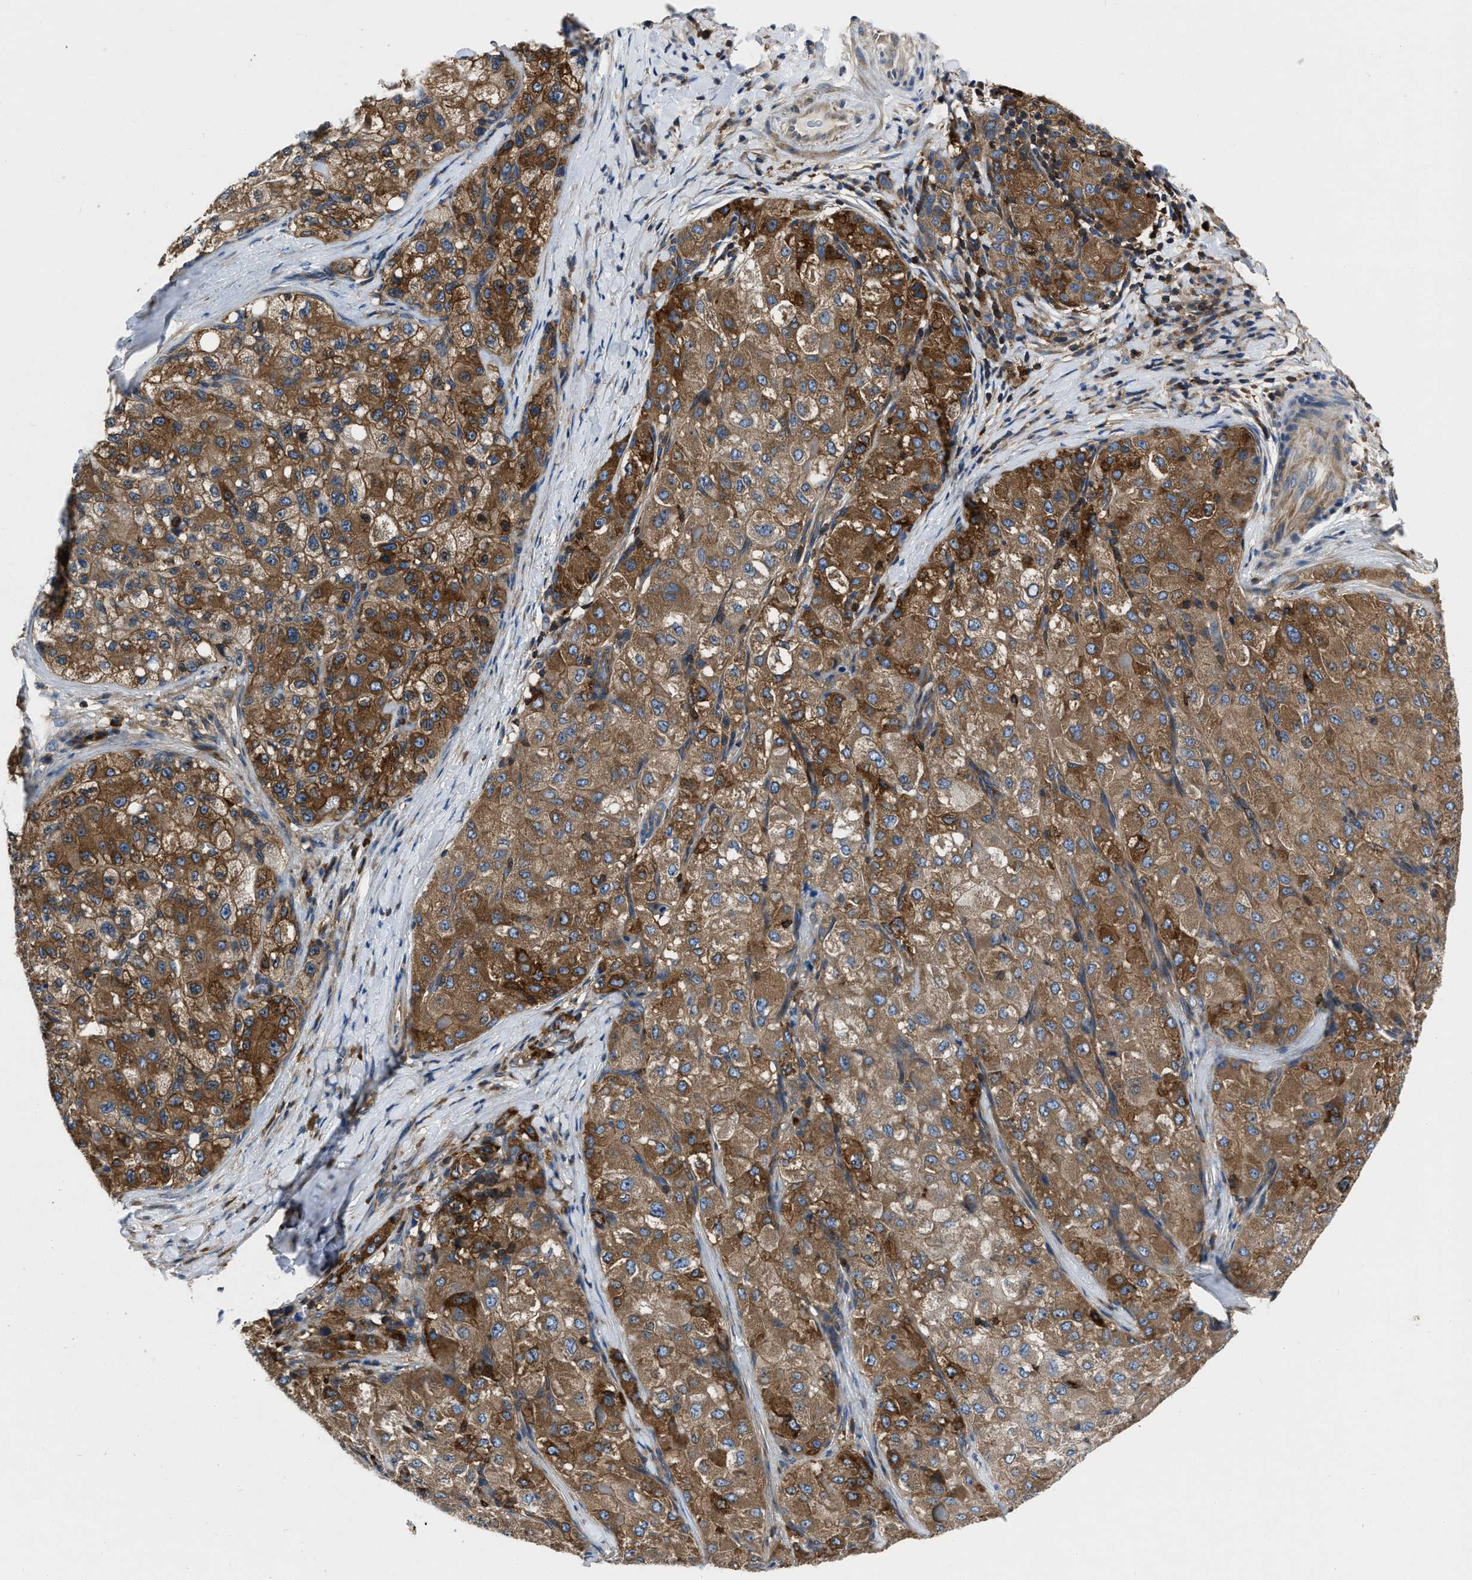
{"staining": {"intensity": "moderate", "quantity": ">75%", "location": "cytoplasmic/membranous"}, "tissue": "liver cancer", "cell_type": "Tumor cells", "image_type": "cancer", "snomed": [{"axis": "morphology", "description": "Carcinoma, Hepatocellular, NOS"}, {"axis": "topography", "description": "Liver"}], "caption": "Immunohistochemical staining of human liver cancer reveals medium levels of moderate cytoplasmic/membranous protein staining in approximately >75% of tumor cells. (Brightfield microscopy of DAB IHC at high magnification).", "gene": "YARS1", "patient": {"sex": "male", "age": 80}}